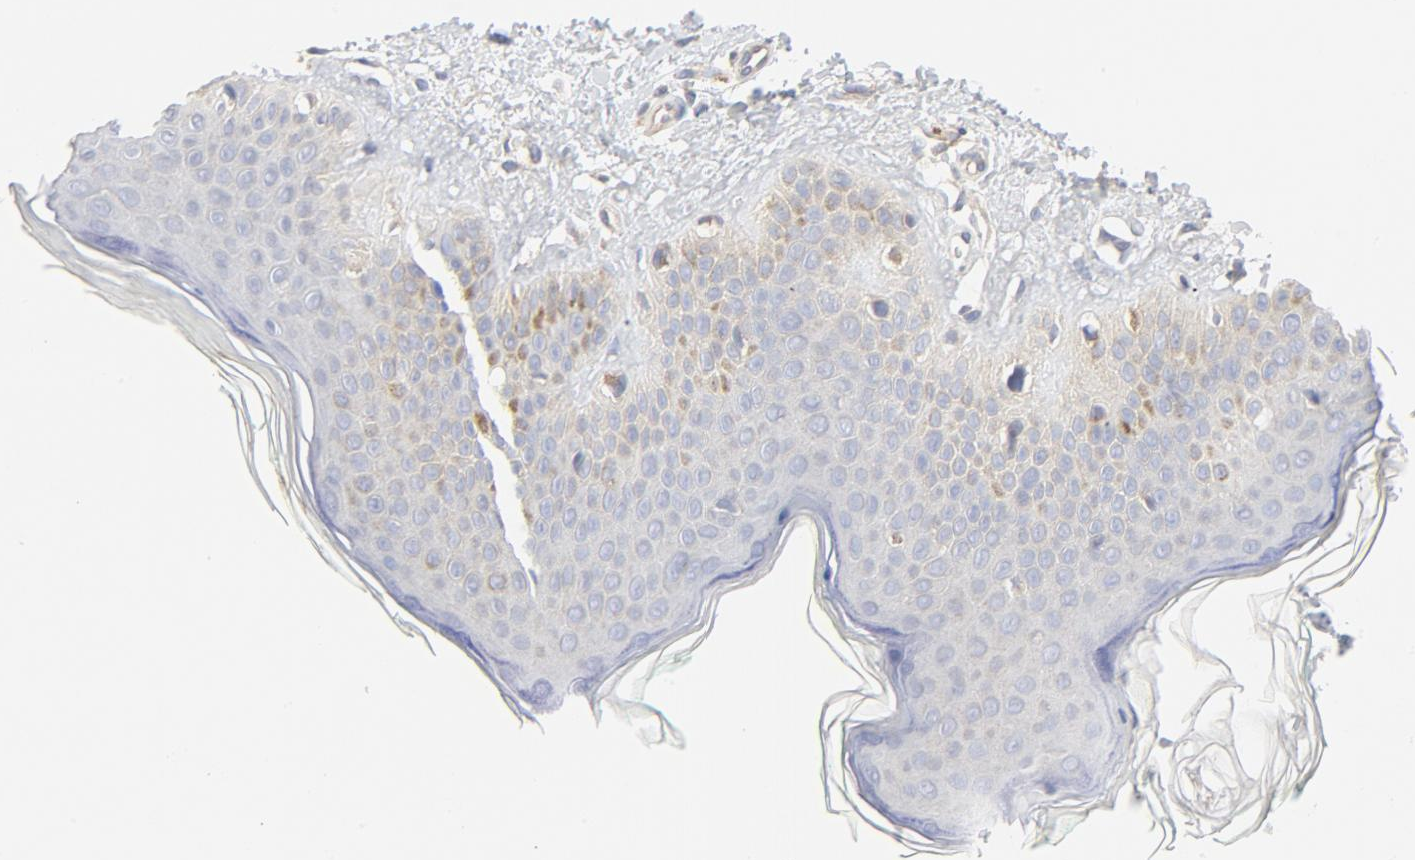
{"staining": {"intensity": "weak", "quantity": "<25%", "location": "cytoplasmic/membranous"}, "tissue": "skin", "cell_type": "Fibroblasts", "image_type": "normal", "snomed": [{"axis": "morphology", "description": "Normal tissue, NOS"}, {"axis": "topography", "description": "Skin"}], "caption": "This is an IHC histopathology image of unremarkable human skin. There is no staining in fibroblasts.", "gene": "RABEP1", "patient": {"sex": "male", "age": 71}}